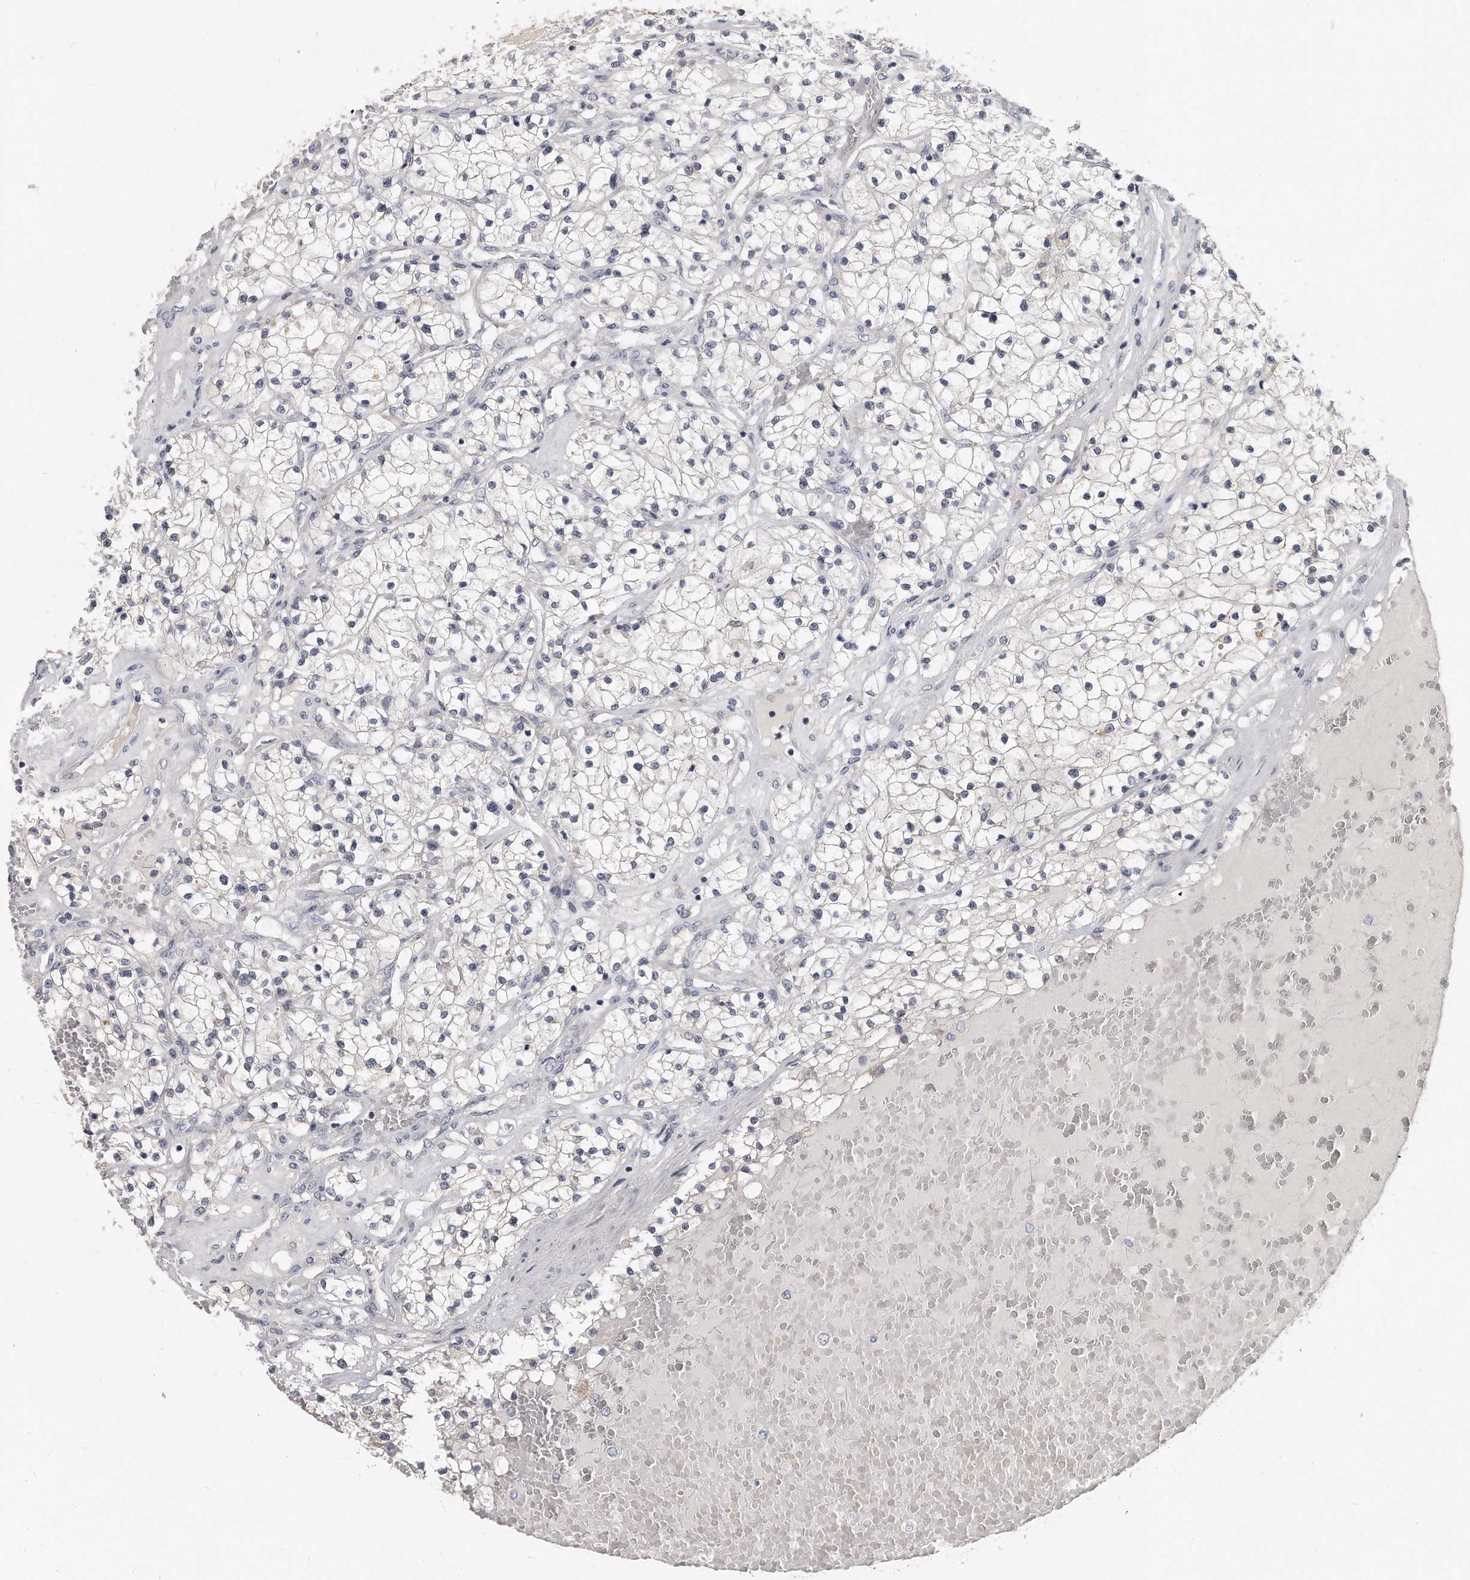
{"staining": {"intensity": "negative", "quantity": "none", "location": "none"}, "tissue": "renal cancer", "cell_type": "Tumor cells", "image_type": "cancer", "snomed": [{"axis": "morphology", "description": "Normal tissue, NOS"}, {"axis": "morphology", "description": "Adenocarcinoma, NOS"}, {"axis": "topography", "description": "Kidney"}], "caption": "Immunohistochemical staining of renal adenocarcinoma demonstrates no significant positivity in tumor cells.", "gene": "KLHL7", "patient": {"sex": "male", "age": 68}}